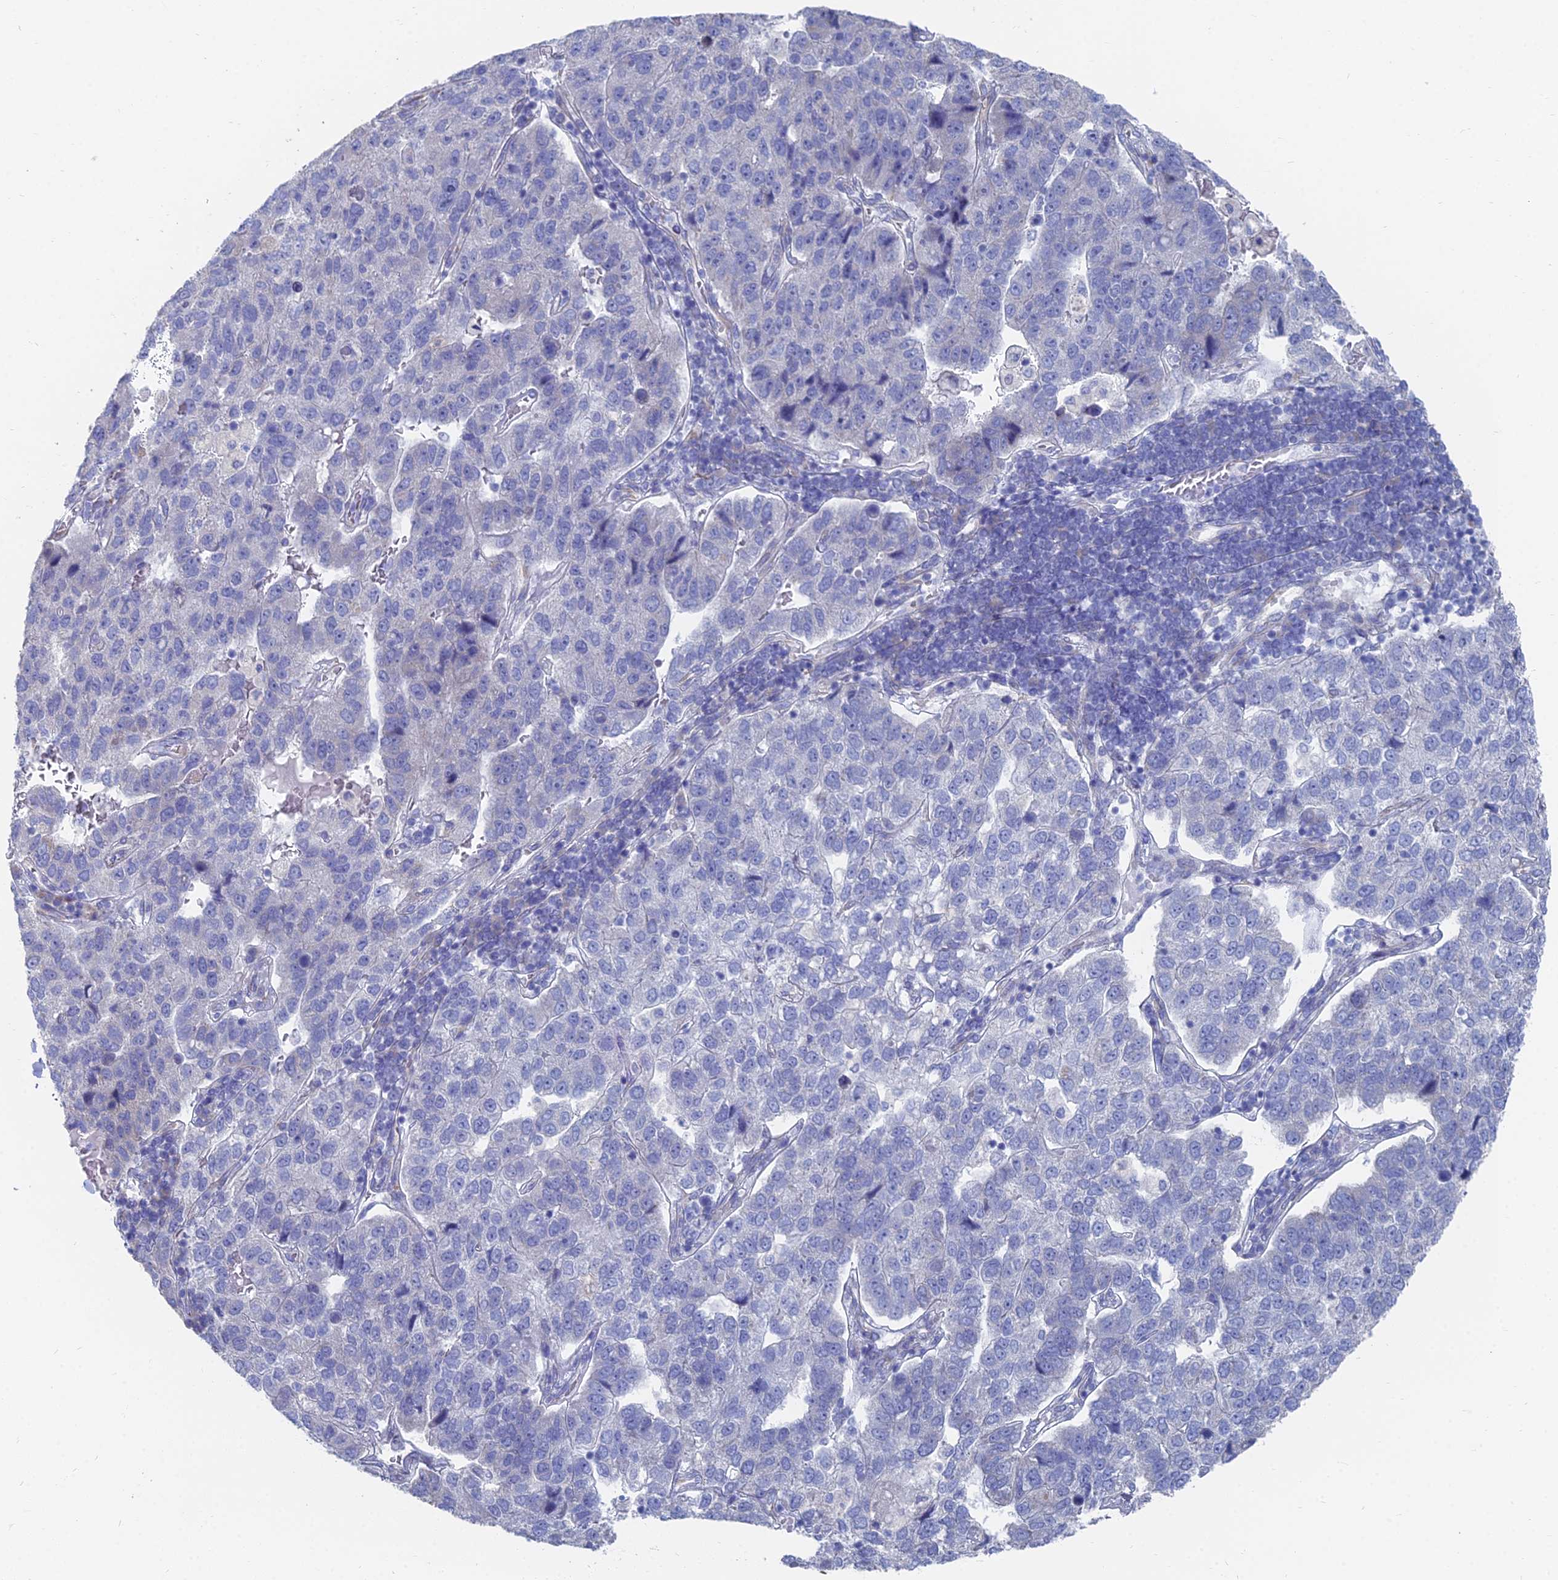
{"staining": {"intensity": "negative", "quantity": "none", "location": "none"}, "tissue": "pancreatic cancer", "cell_type": "Tumor cells", "image_type": "cancer", "snomed": [{"axis": "morphology", "description": "Adenocarcinoma, NOS"}, {"axis": "topography", "description": "Pancreas"}], "caption": "This is a histopathology image of immunohistochemistry (IHC) staining of pancreatic cancer, which shows no staining in tumor cells.", "gene": "TNNT3", "patient": {"sex": "female", "age": 61}}